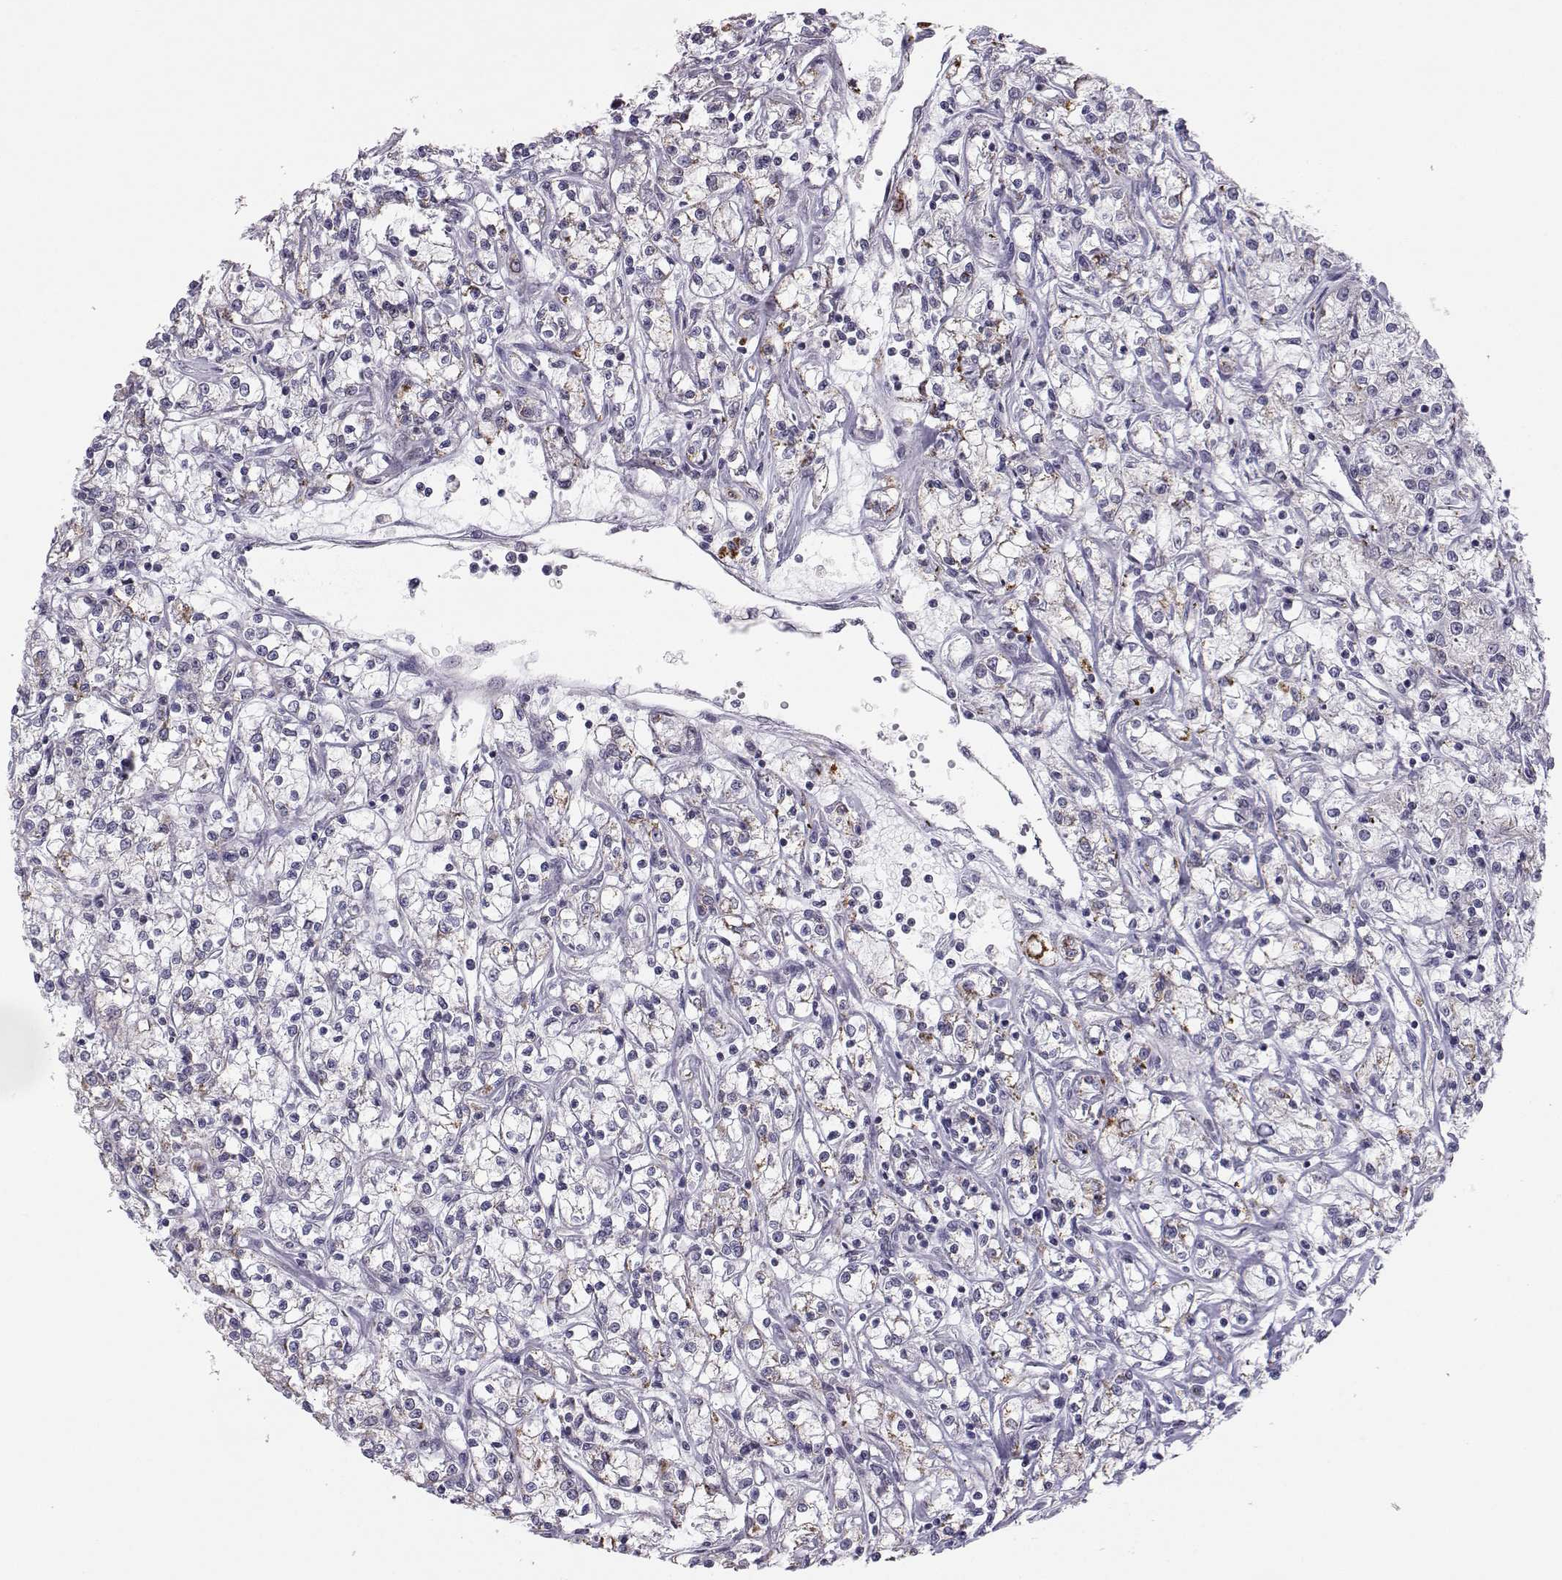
{"staining": {"intensity": "strong", "quantity": "<25%", "location": "cytoplasmic/membranous"}, "tissue": "renal cancer", "cell_type": "Tumor cells", "image_type": "cancer", "snomed": [{"axis": "morphology", "description": "Adenocarcinoma, NOS"}, {"axis": "topography", "description": "Kidney"}], "caption": "The immunohistochemical stain highlights strong cytoplasmic/membranous staining in tumor cells of renal cancer (adenocarcinoma) tissue. (Brightfield microscopy of DAB IHC at high magnification).", "gene": "KIF13B", "patient": {"sex": "female", "age": 59}}